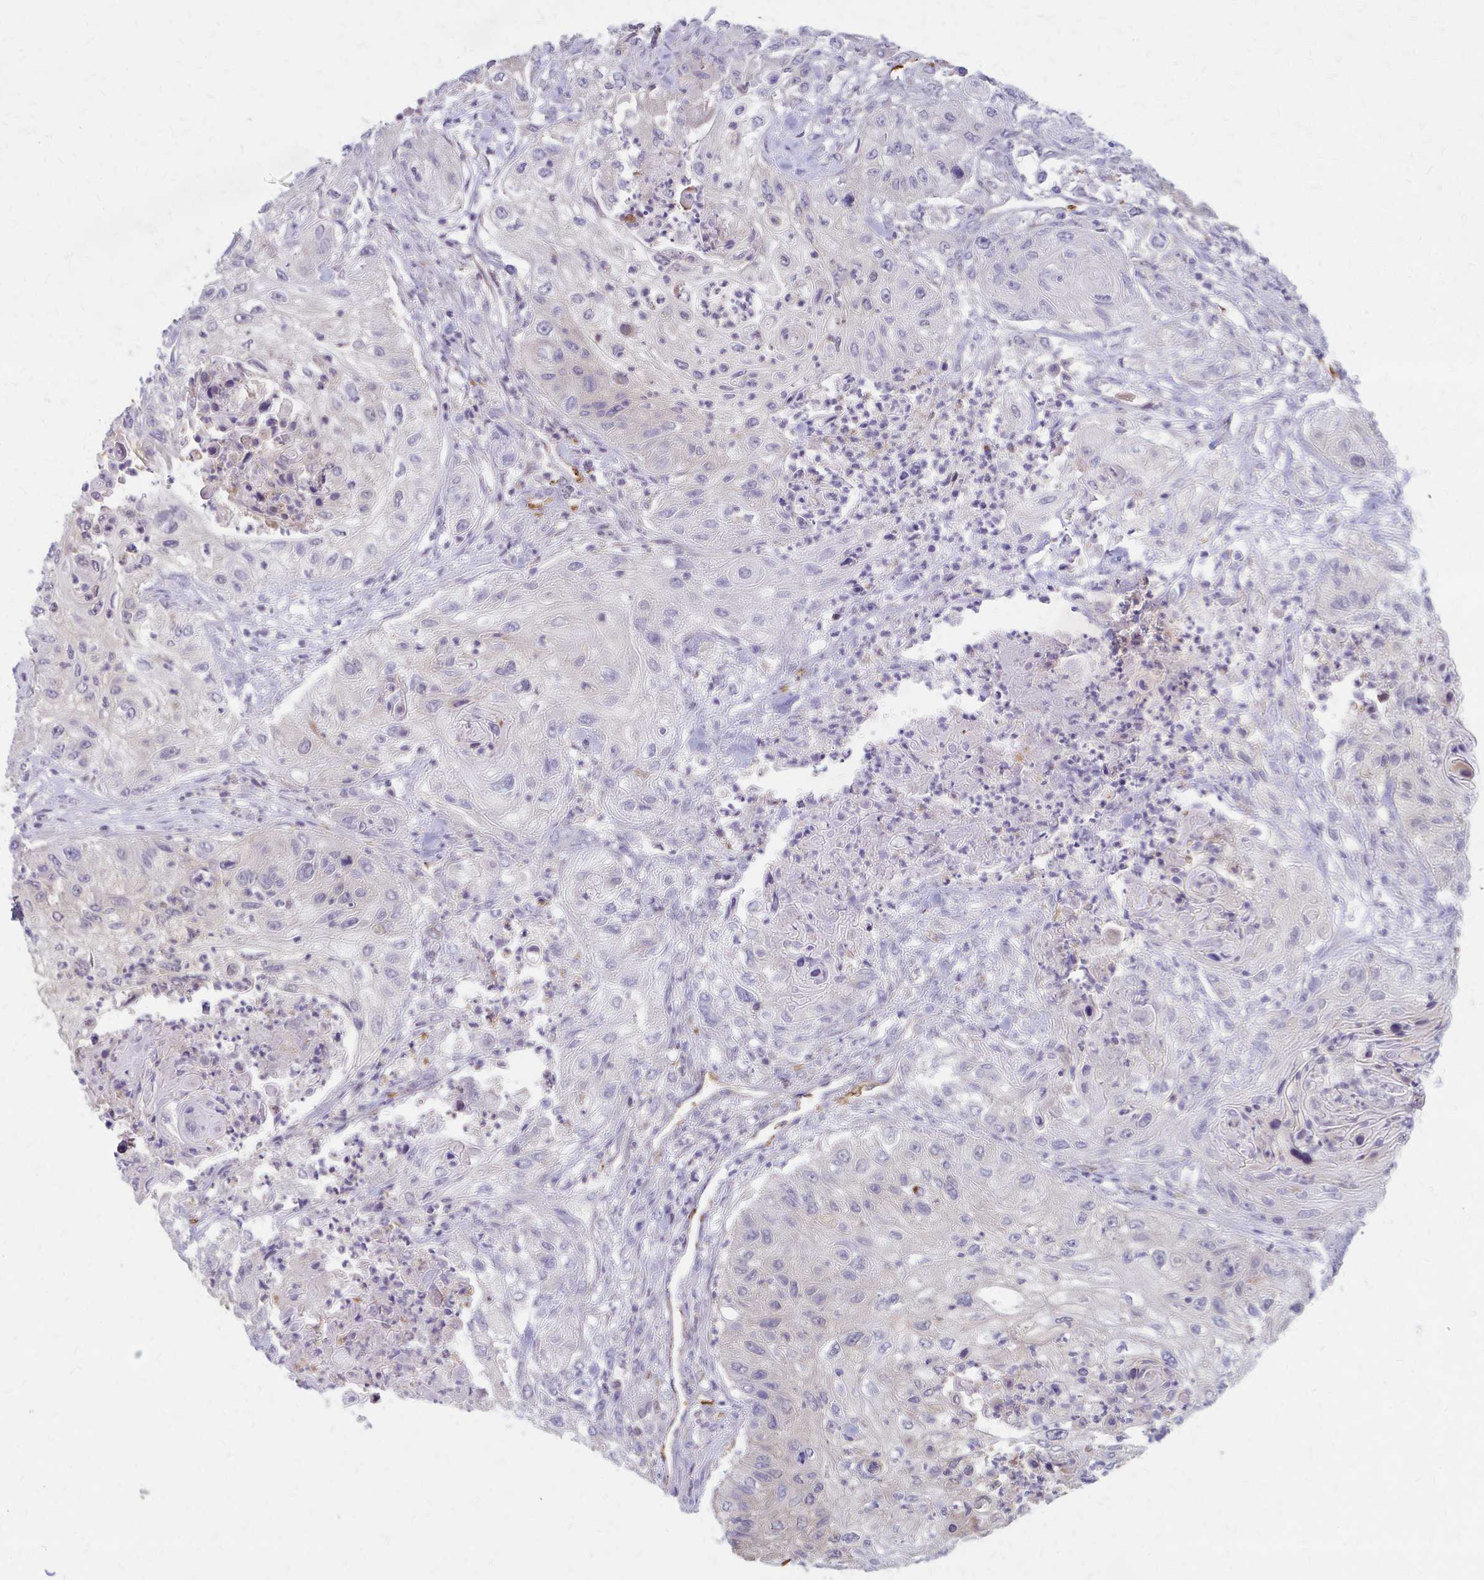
{"staining": {"intensity": "negative", "quantity": "none", "location": "none"}, "tissue": "urothelial cancer", "cell_type": "Tumor cells", "image_type": "cancer", "snomed": [{"axis": "morphology", "description": "Urothelial carcinoma, High grade"}, {"axis": "topography", "description": "Urinary bladder"}], "caption": "Micrograph shows no significant protein positivity in tumor cells of urothelial carcinoma (high-grade). (DAB immunohistochemistry visualized using brightfield microscopy, high magnification).", "gene": "IFI44L", "patient": {"sex": "female", "age": 60}}